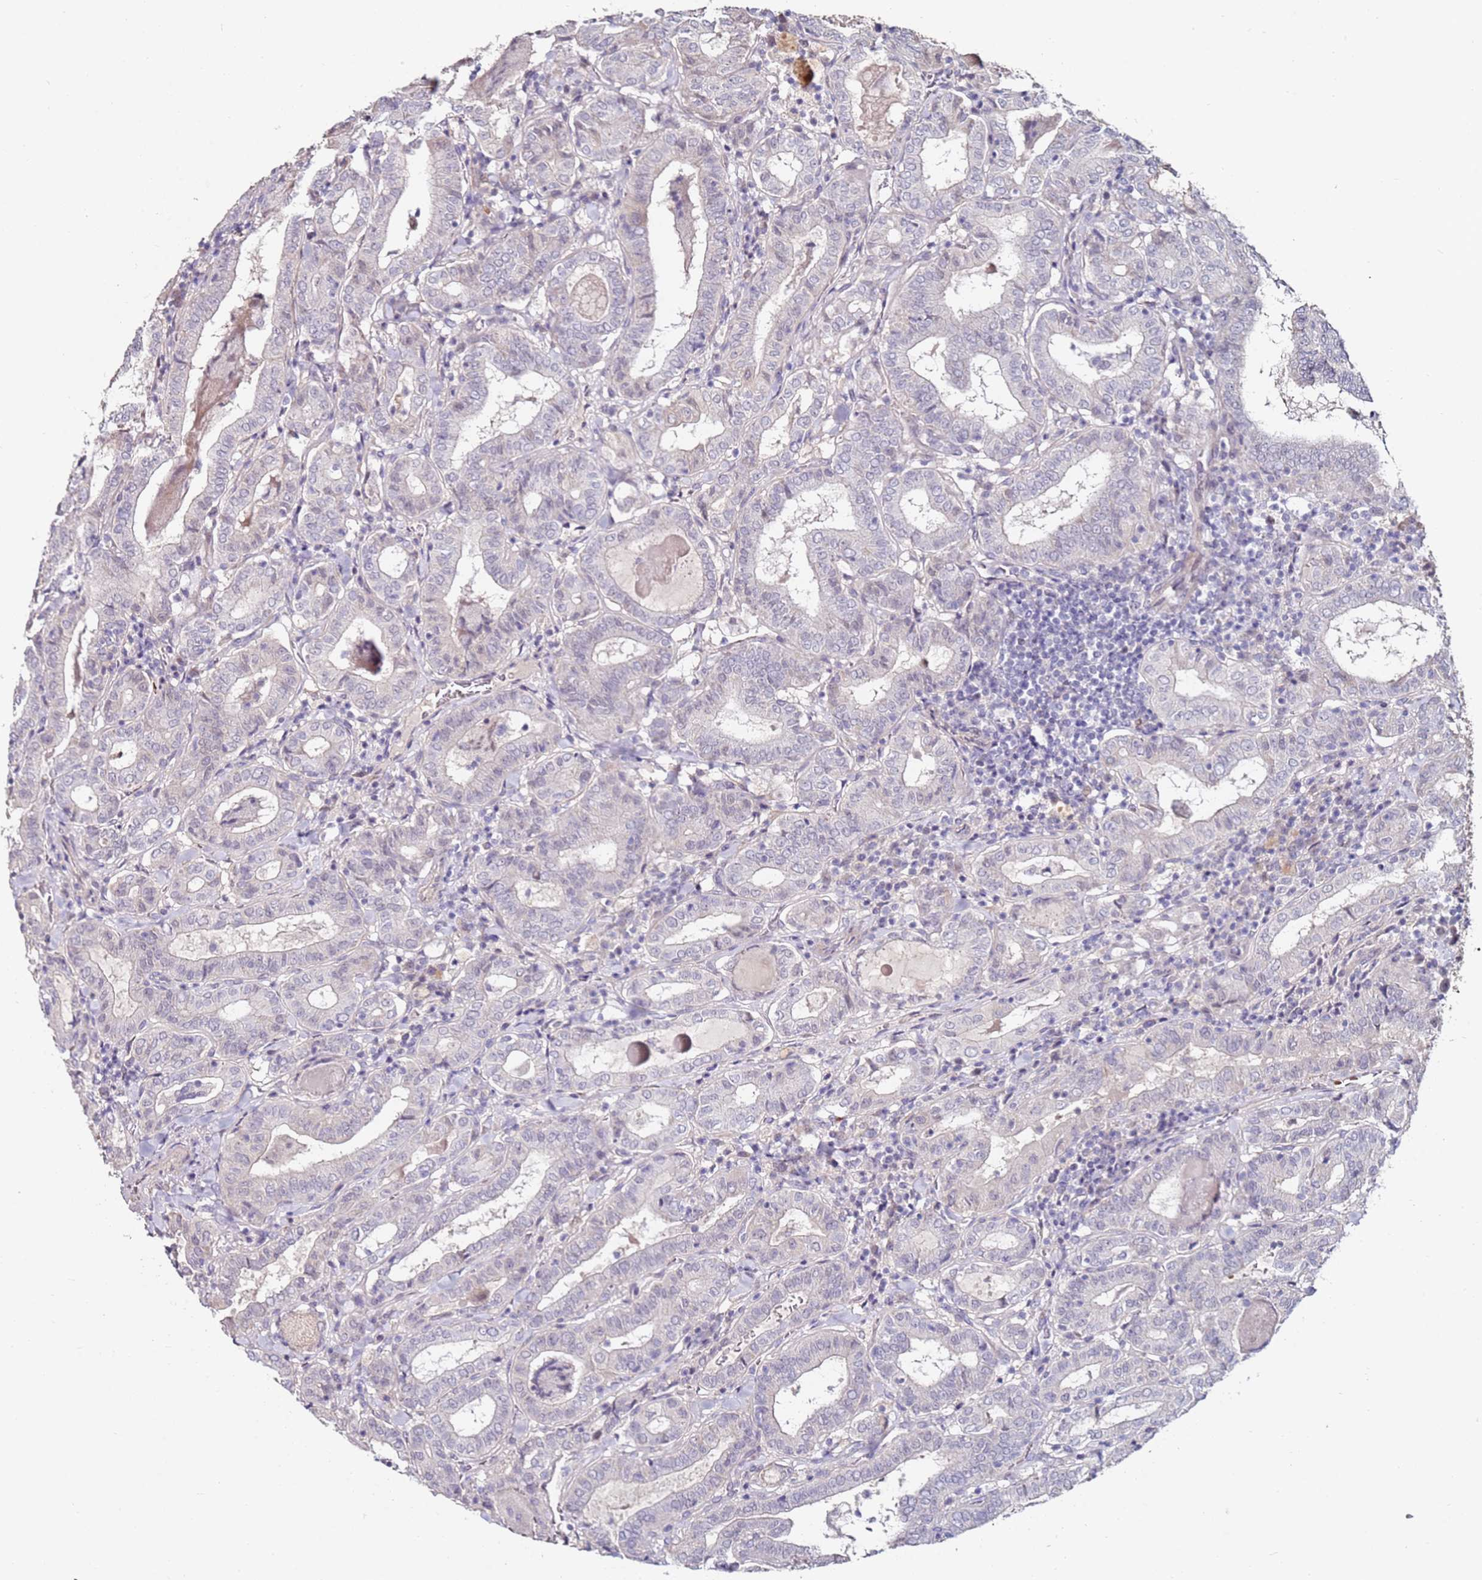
{"staining": {"intensity": "negative", "quantity": "none", "location": "none"}, "tissue": "thyroid cancer", "cell_type": "Tumor cells", "image_type": "cancer", "snomed": [{"axis": "morphology", "description": "Papillary adenocarcinoma, NOS"}, {"axis": "topography", "description": "Thyroid gland"}], "caption": "Tumor cells show no significant protein expression in thyroid cancer.", "gene": "RARS2", "patient": {"sex": "female", "age": 72}}